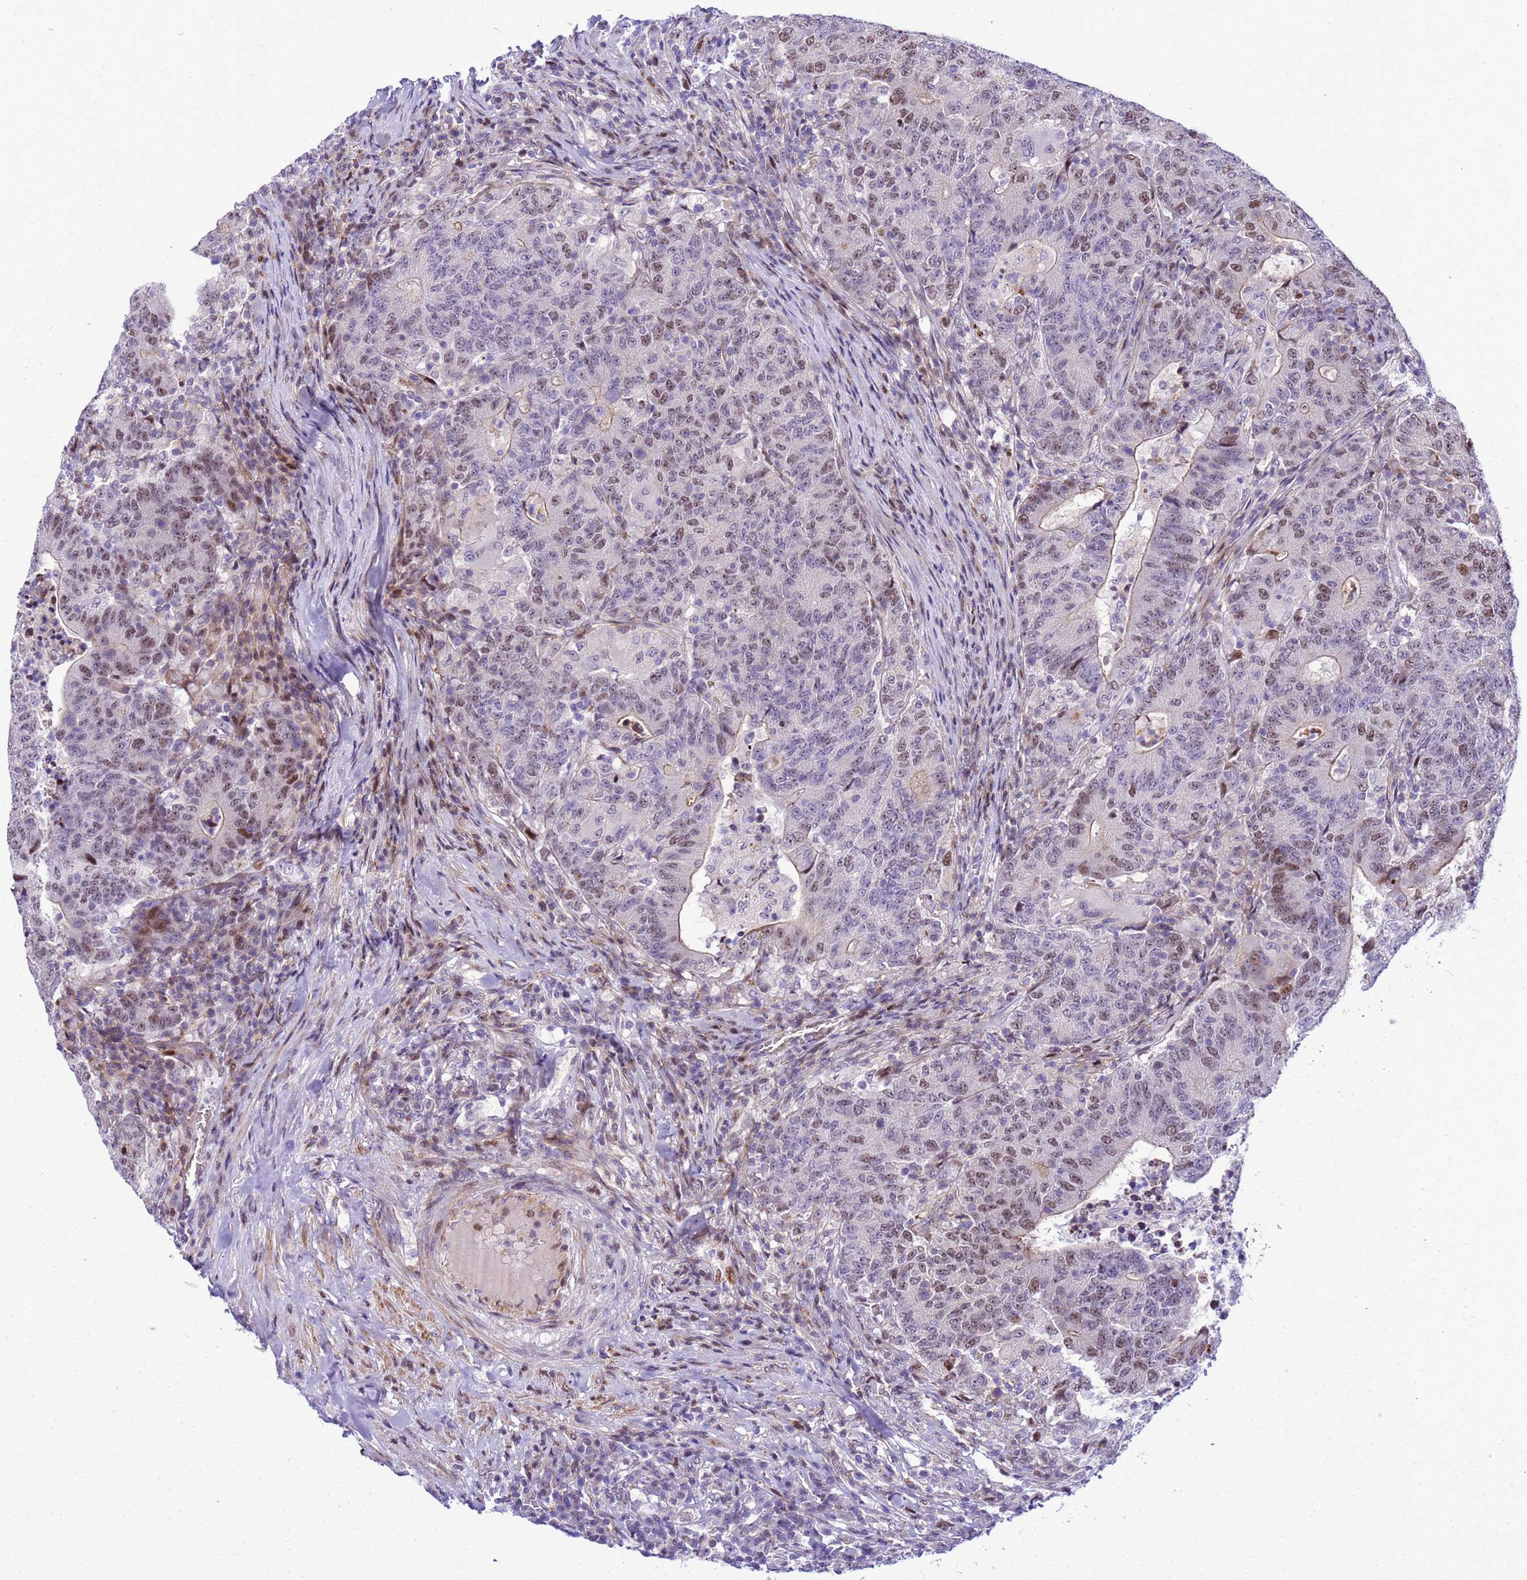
{"staining": {"intensity": "moderate", "quantity": "<25%", "location": "nuclear"}, "tissue": "colorectal cancer", "cell_type": "Tumor cells", "image_type": "cancer", "snomed": [{"axis": "morphology", "description": "Adenocarcinoma, NOS"}, {"axis": "topography", "description": "Colon"}], "caption": "Colorectal adenocarcinoma was stained to show a protein in brown. There is low levels of moderate nuclear positivity in about <25% of tumor cells. Immunohistochemistry stains the protein in brown and the nuclei are stained blue.", "gene": "ADAMTS7", "patient": {"sex": "female", "age": 75}}